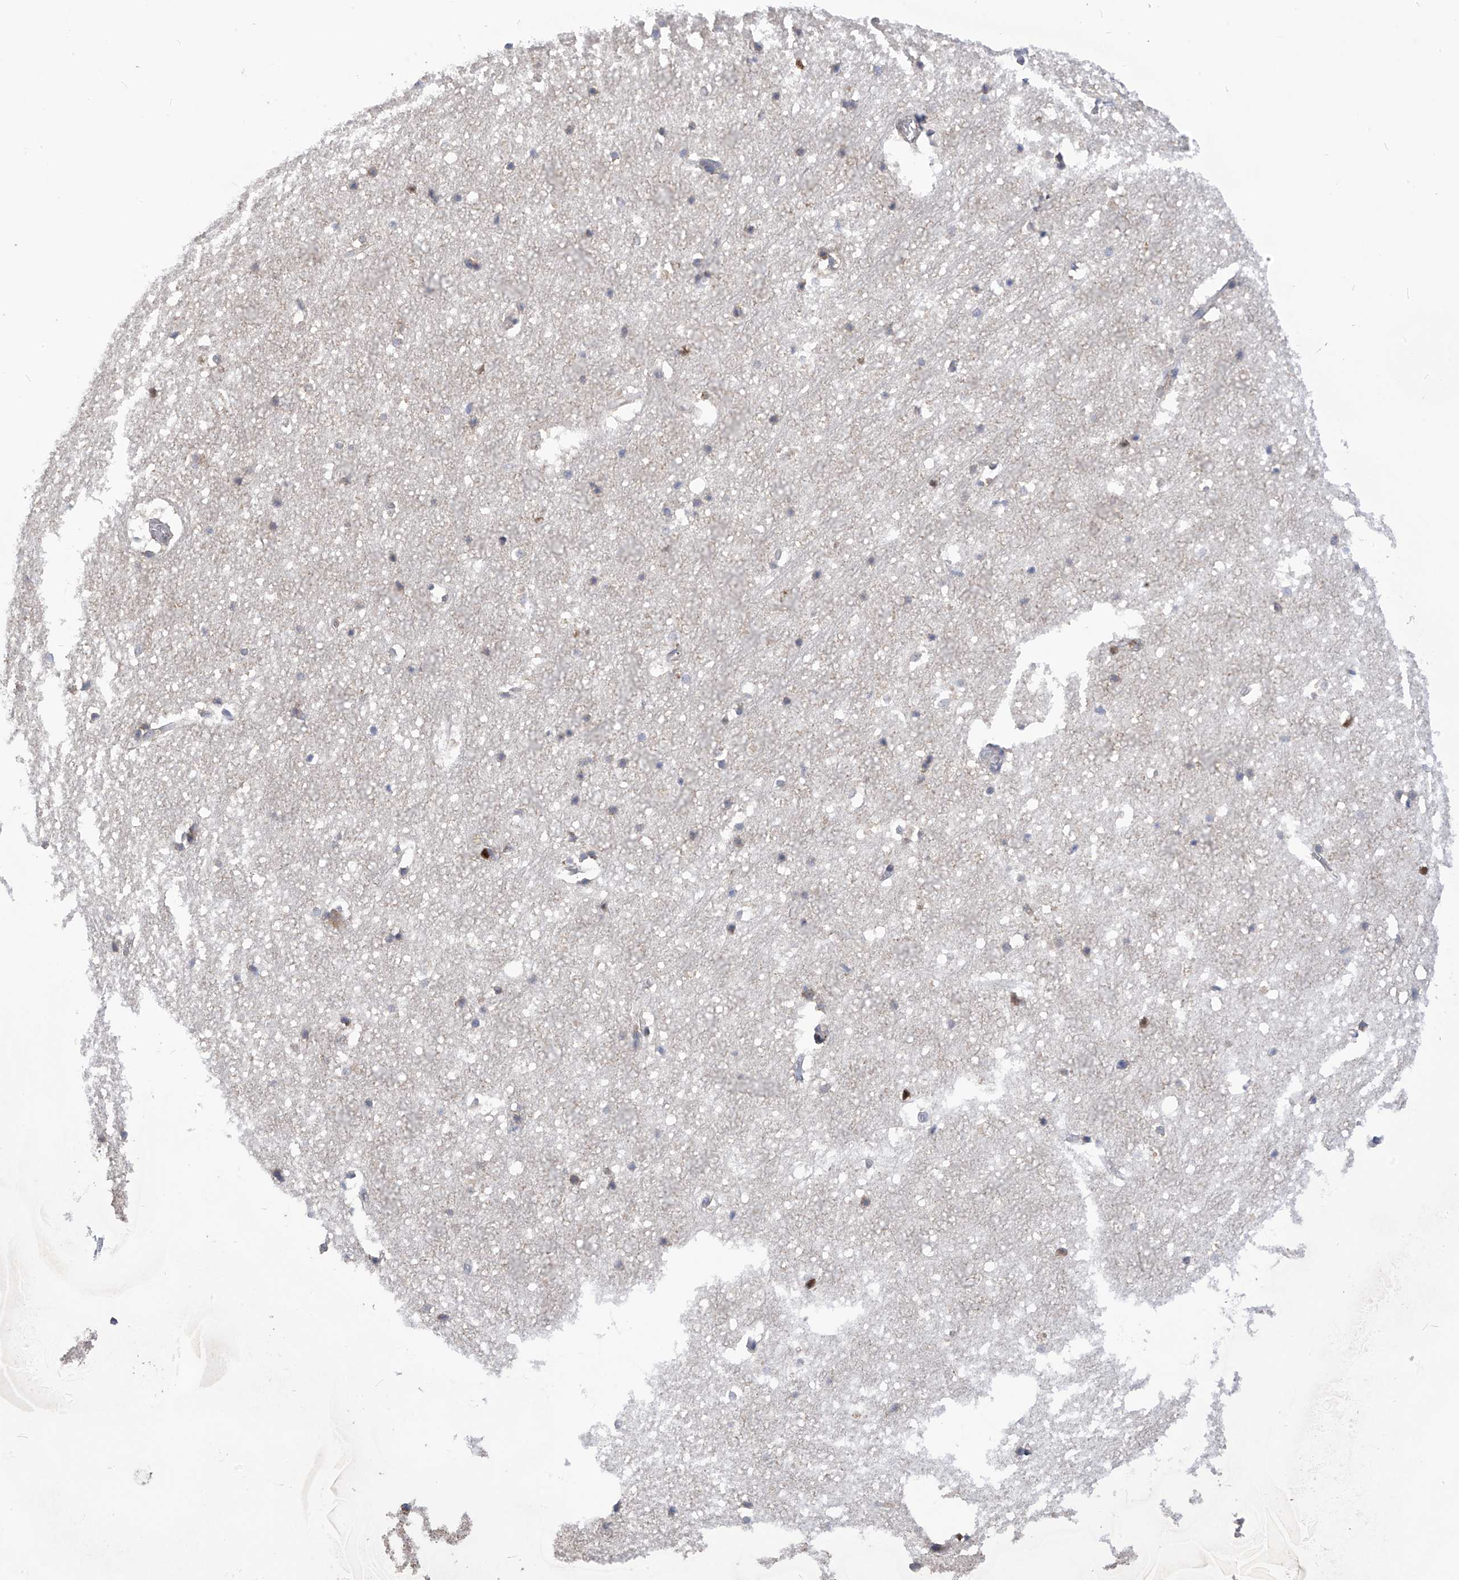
{"staining": {"intensity": "moderate", "quantity": "<25%", "location": "cytoplasmic/membranous"}, "tissue": "hippocampus", "cell_type": "Glial cells", "image_type": "normal", "snomed": [{"axis": "morphology", "description": "Normal tissue, NOS"}, {"axis": "topography", "description": "Hippocampus"}], "caption": "Human hippocampus stained with a brown dye demonstrates moderate cytoplasmic/membranous positive expression in about <25% of glial cells.", "gene": "KIAA1522", "patient": {"sex": "female", "age": 52}}